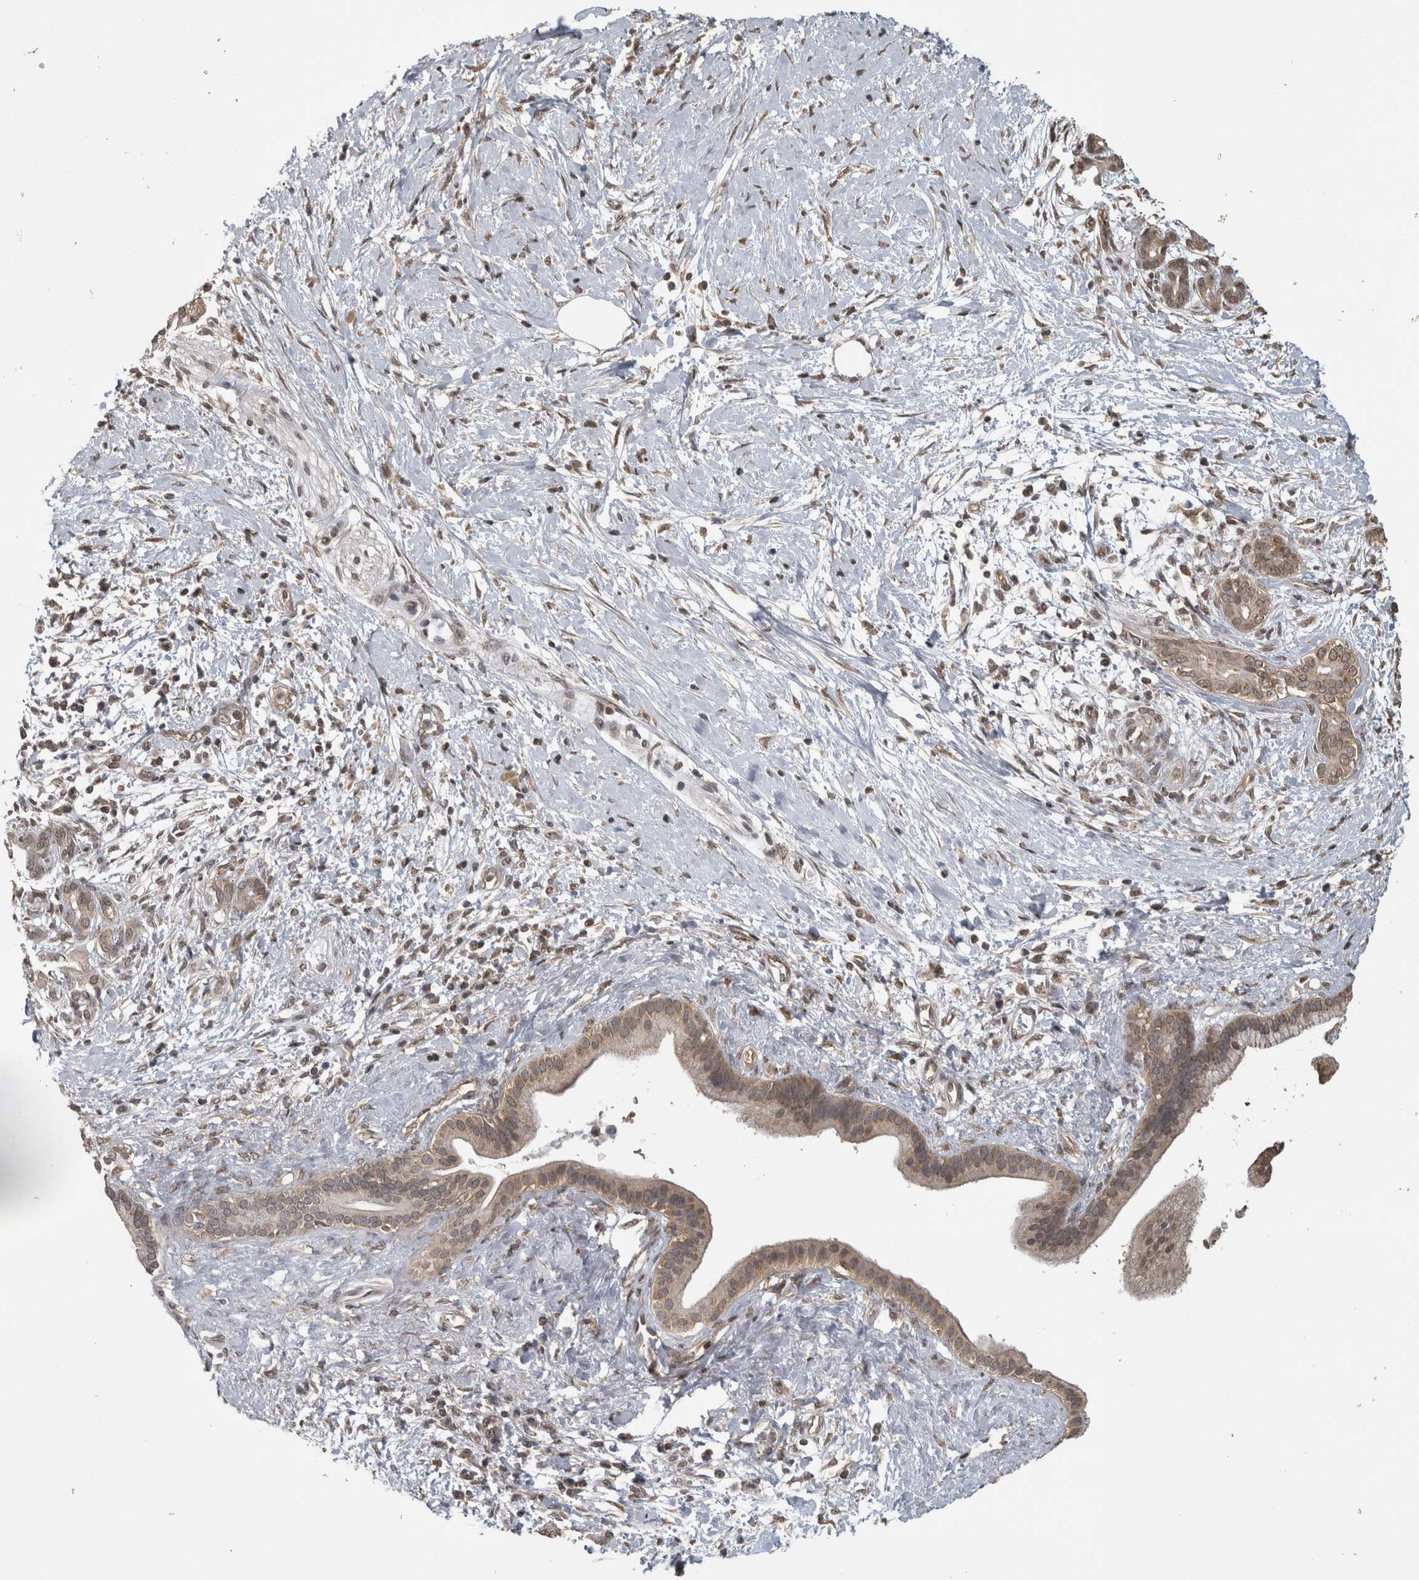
{"staining": {"intensity": "weak", "quantity": "25%-75%", "location": "cytoplasmic/membranous"}, "tissue": "pancreatic cancer", "cell_type": "Tumor cells", "image_type": "cancer", "snomed": [{"axis": "morphology", "description": "Adenocarcinoma, NOS"}, {"axis": "topography", "description": "Pancreas"}], "caption": "Immunohistochemistry (IHC) (DAB (3,3'-diaminobenzidine)) staining of human pancreatic cancer exhibits weak cytoplasmic/membranous protein positivity in about 25%-75% of tumor cells.", "gene": "ATXN2", "patient": {"sex": "male", "age": 58}}